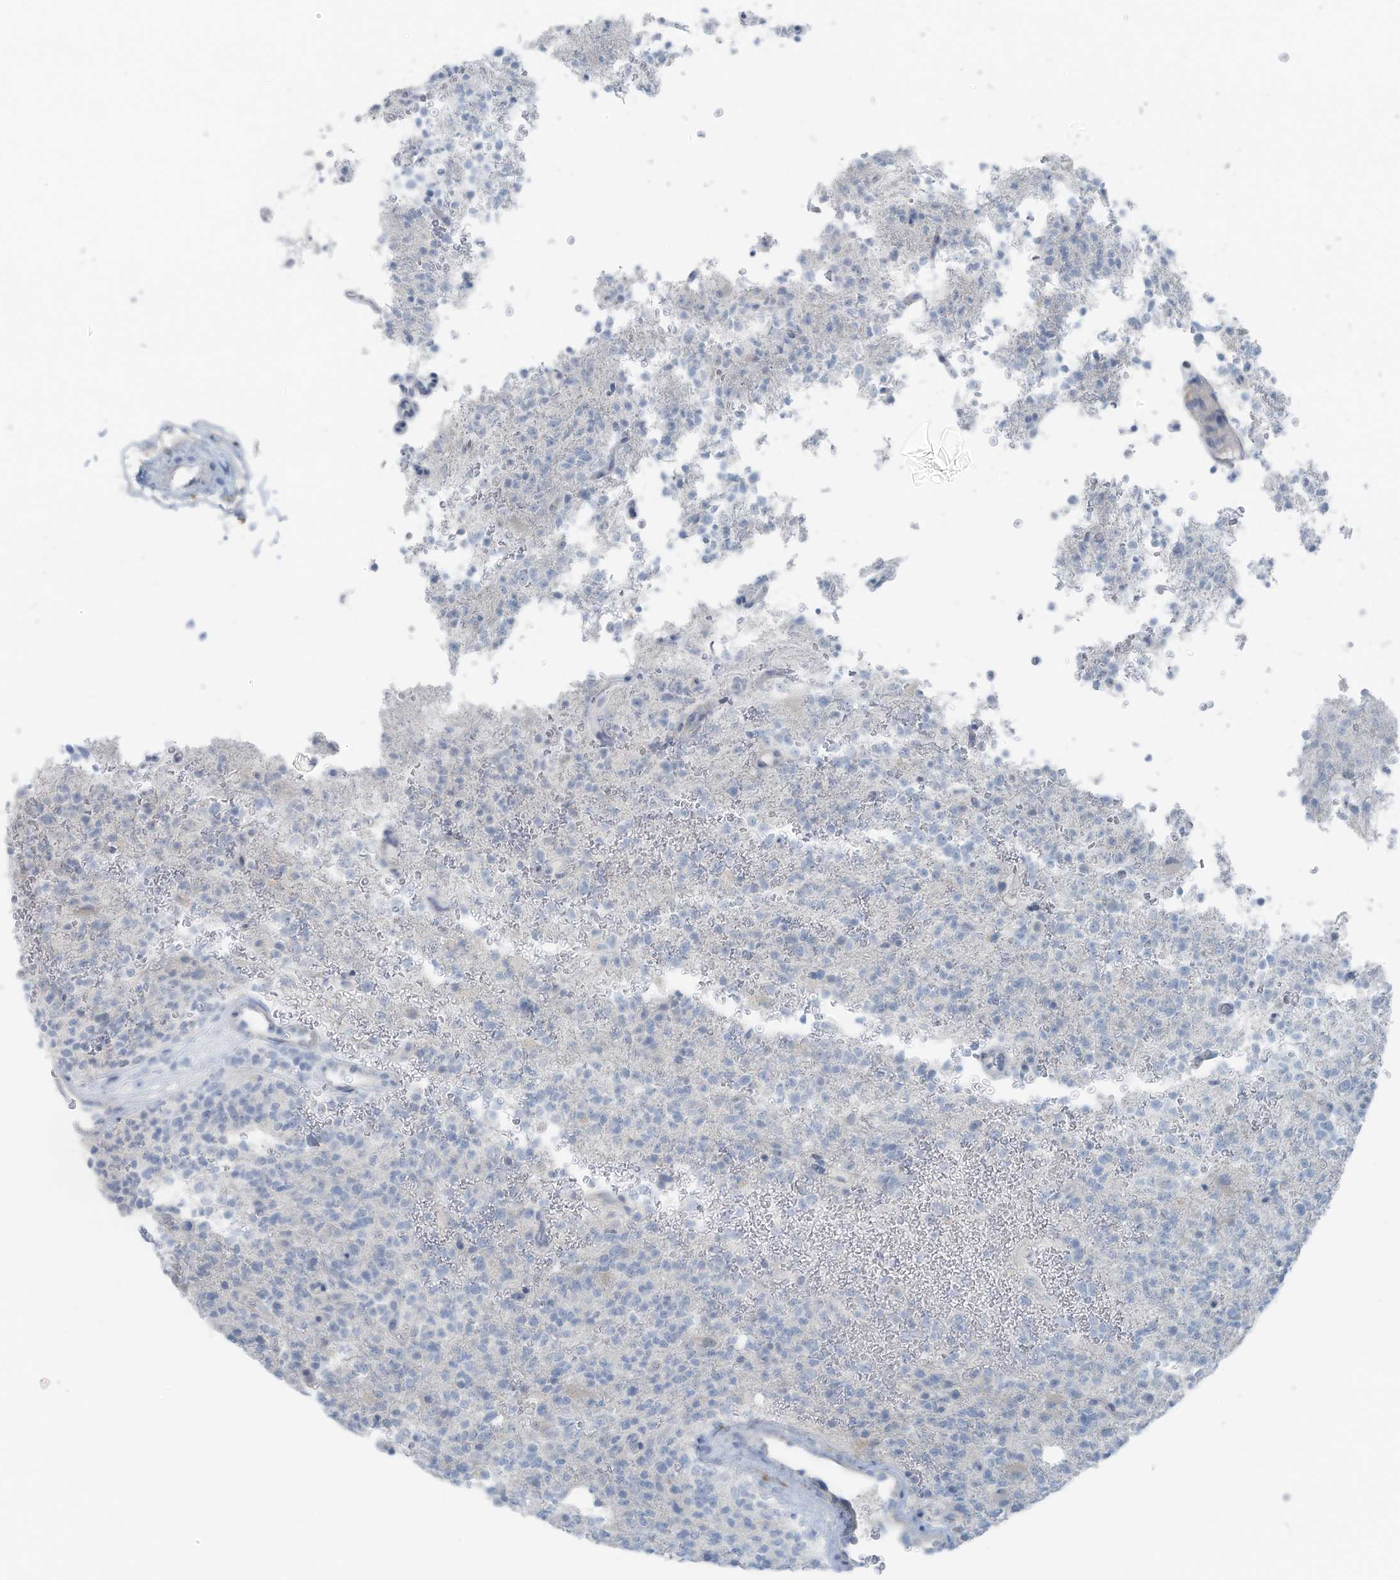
{"staining": {"intensity": "negative", "quantity": "none", "location": "none"}, "tissue": "glioma", "cell_type": "Tumor cells", "image_type": "cancer", "snomed": [{"axis": "morphology", "description": "Glioma, malignant, High grade"}, {"axis": "topography", "description": "Brain"}], "caption": "DAB (3,3'-diaminobenzidine) immunohistochemical staining of malignant glioma (high-grade) shows no significant expression in tumor cells. Brightfield microscopy of immunohistochemistry (IHC) stained with DAB (3,3'-diaminobenzidine) (brown) and hematoxylin (blue), captured at high magnification.", "gene": "SLC25A43", "patient": {"sex": "female", "age": 62}}